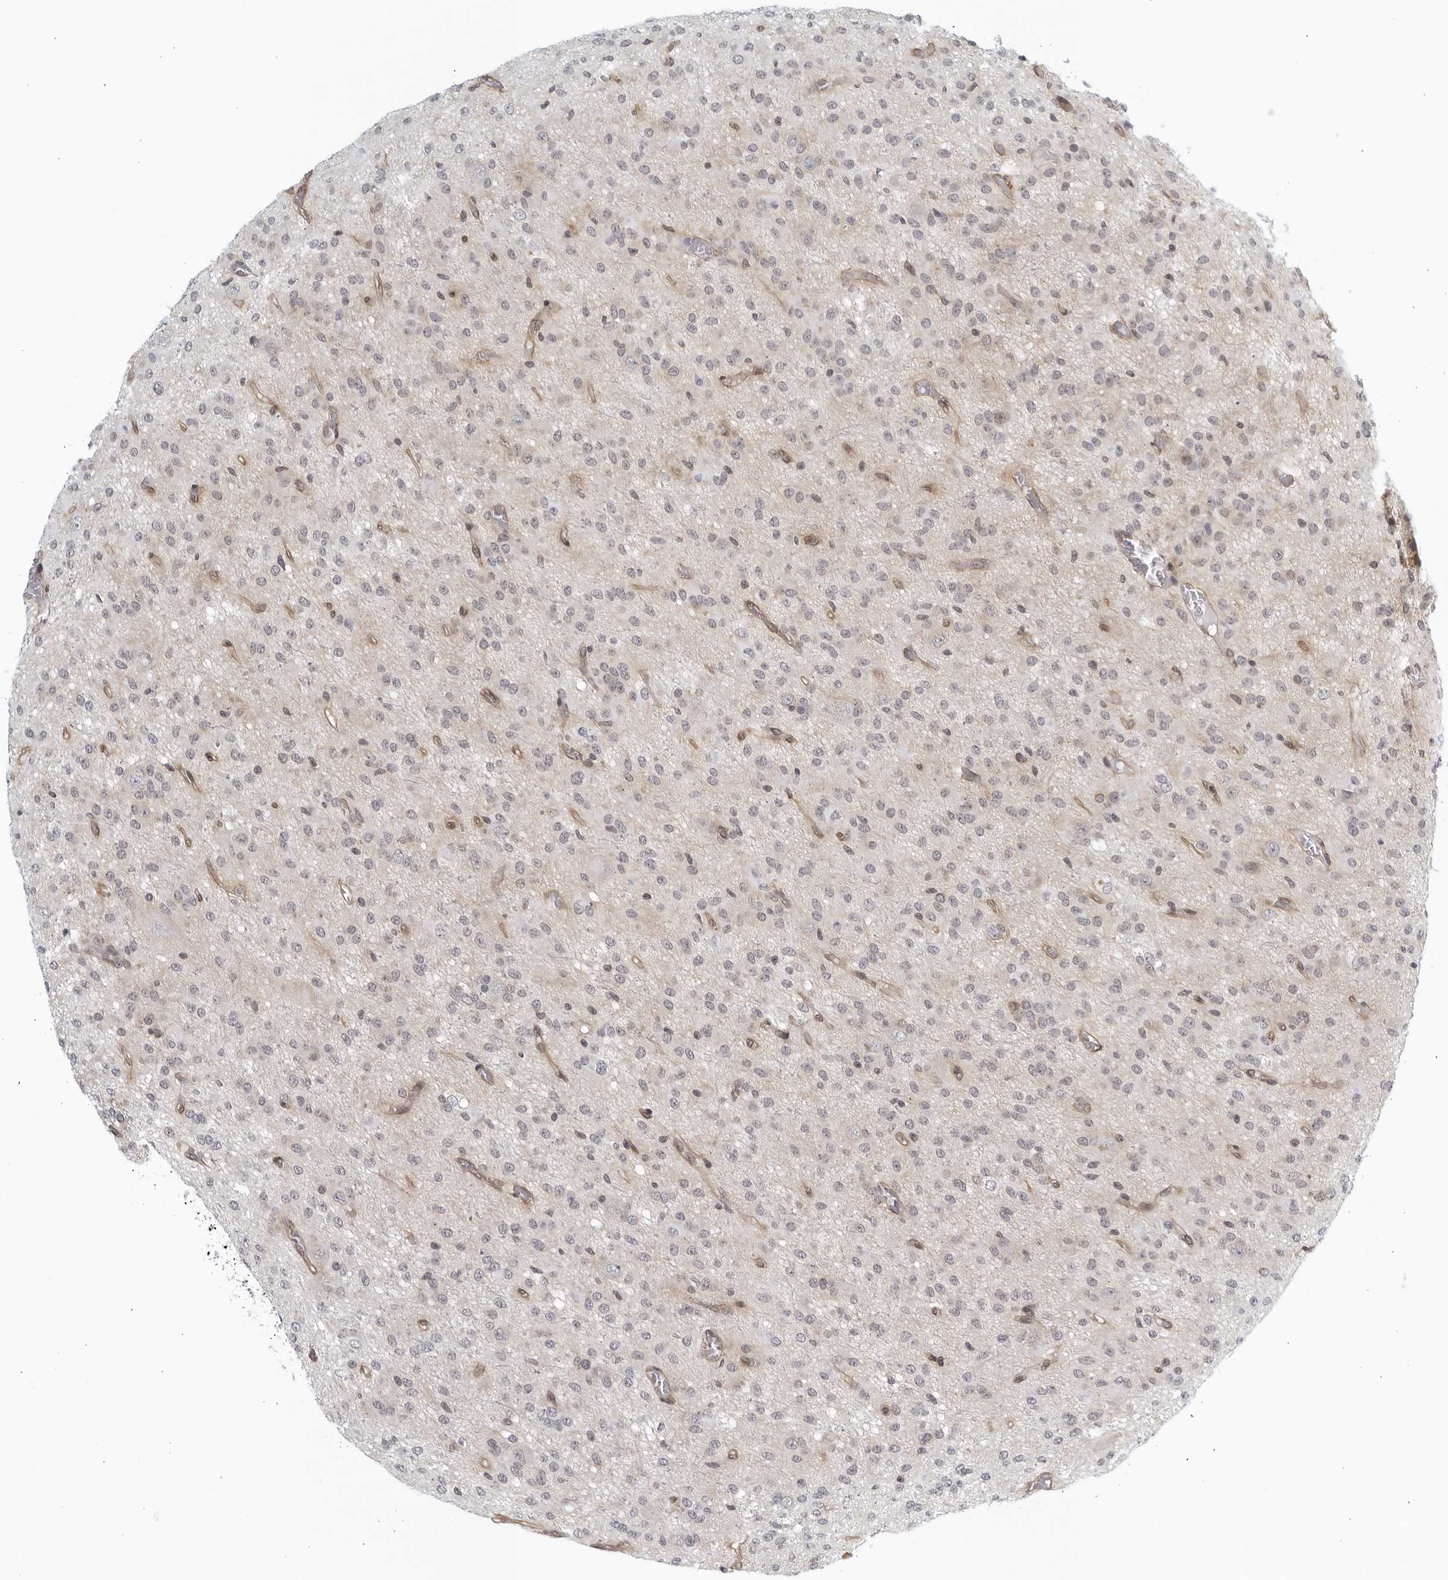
{"staining": {"intensity": "negative", "quantity": "none", "location": "none"}, "tissue": "glioma", "cell_type": "Tumor cells", "image_type": "cancer", "snomed": [{"axis": "morphology", "description": "Glioma, malignant, High grade"}, {"axis": "topography", "description": "Brain"}], "caption": "IHC micrograph of glioma stained for a protein (brown), which demonstrates no expression in tumor cells. (DAB (3,3'-diaminobenzidine) IHC, high magnification).", "gene": "SERTAD4", "patient": {"sex": "female", "age": 59}}